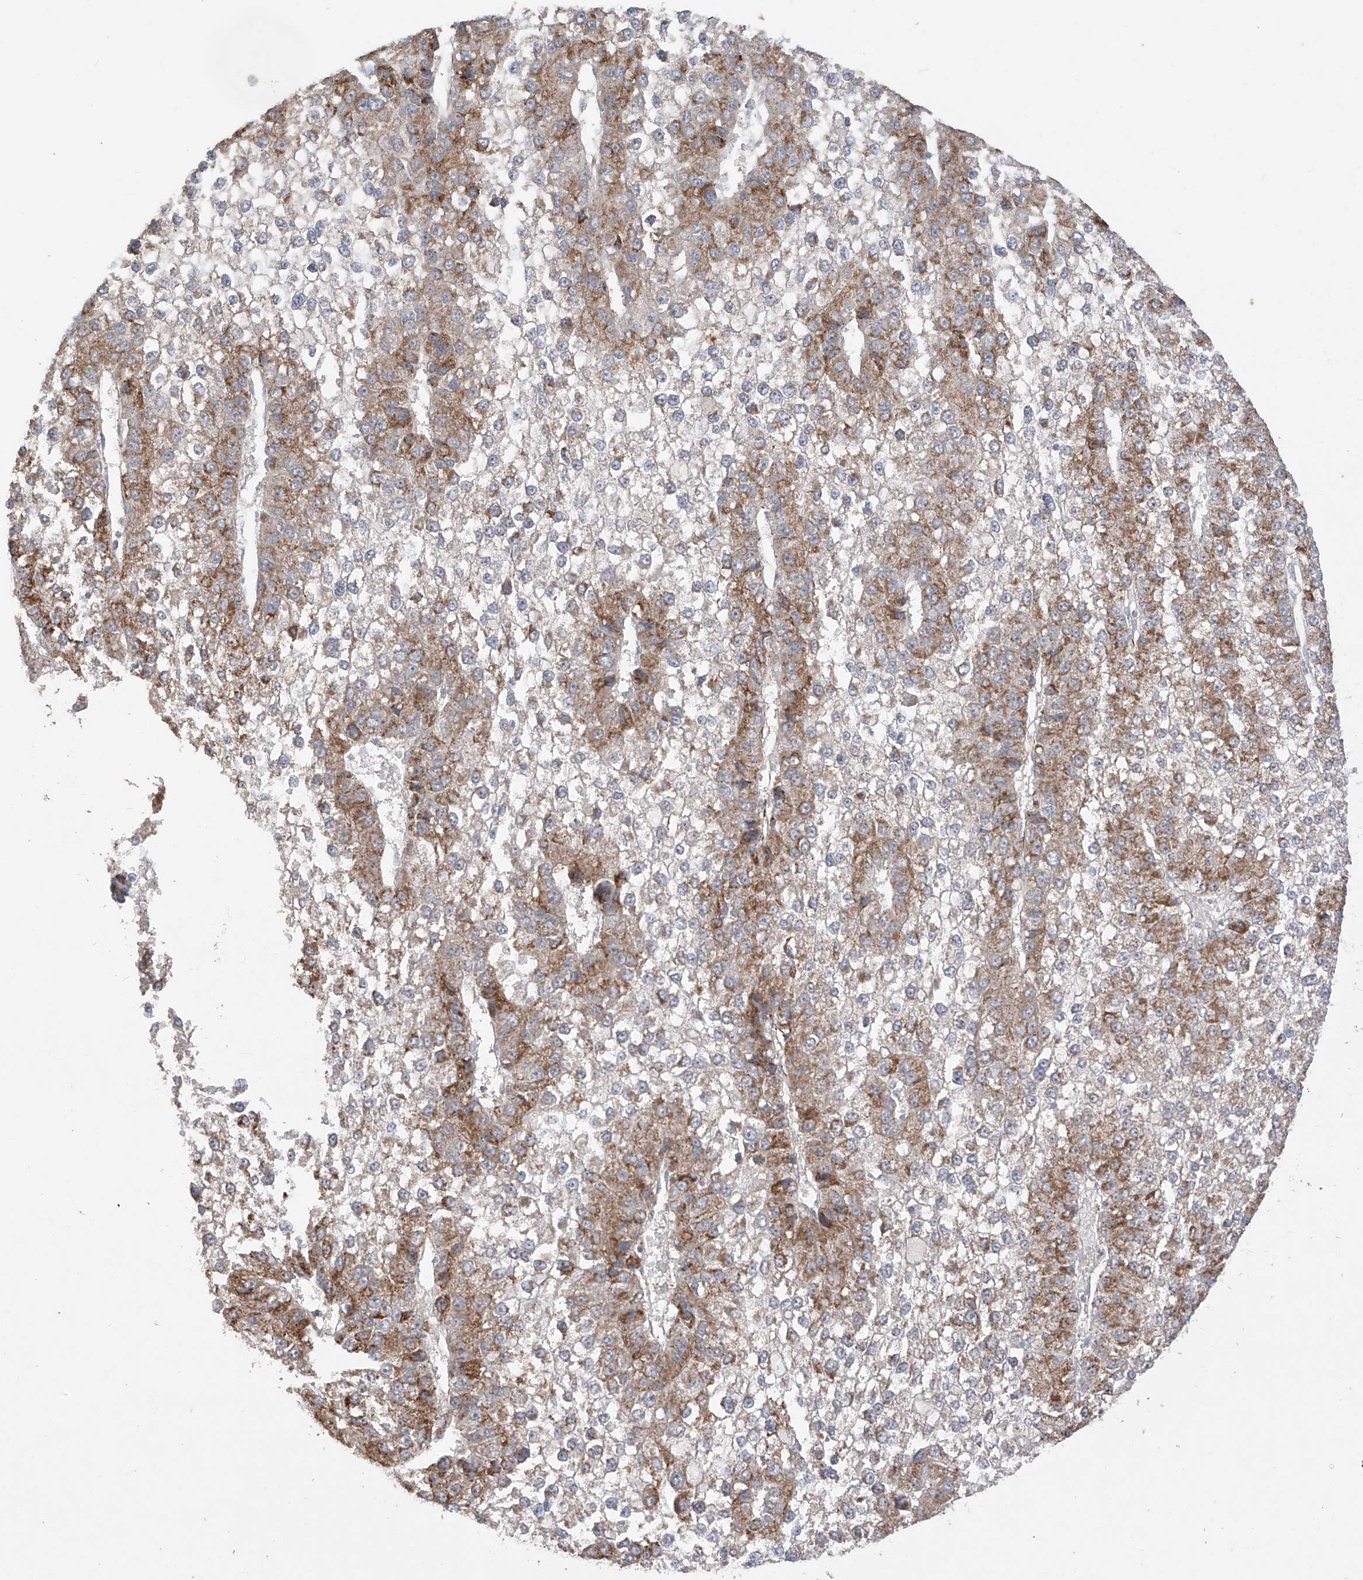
{"staining": {"intensity": "moderate", "quantity": "25%-75%", "location": "cytoplasmic/membranous"}, "tissue": "liver cancer", "cell_type": "Tumor cells", "image_type": "cancer", "snomed": [{"axis": "morphology", "description": "Carcinoma, Hepatocellular, NOS"}, {"axis": "topography", "description": "Liver"}], "caption": "About 25%-75% of tumor cells in human liver cancer (hepatocellular carcinoma) reveal moderate cytoplasmic/membranous protein expression as visualized by brown immunohistochemical staining.", "gene": "DCDC2", "patient": {"sex": "female", "age": 73}}